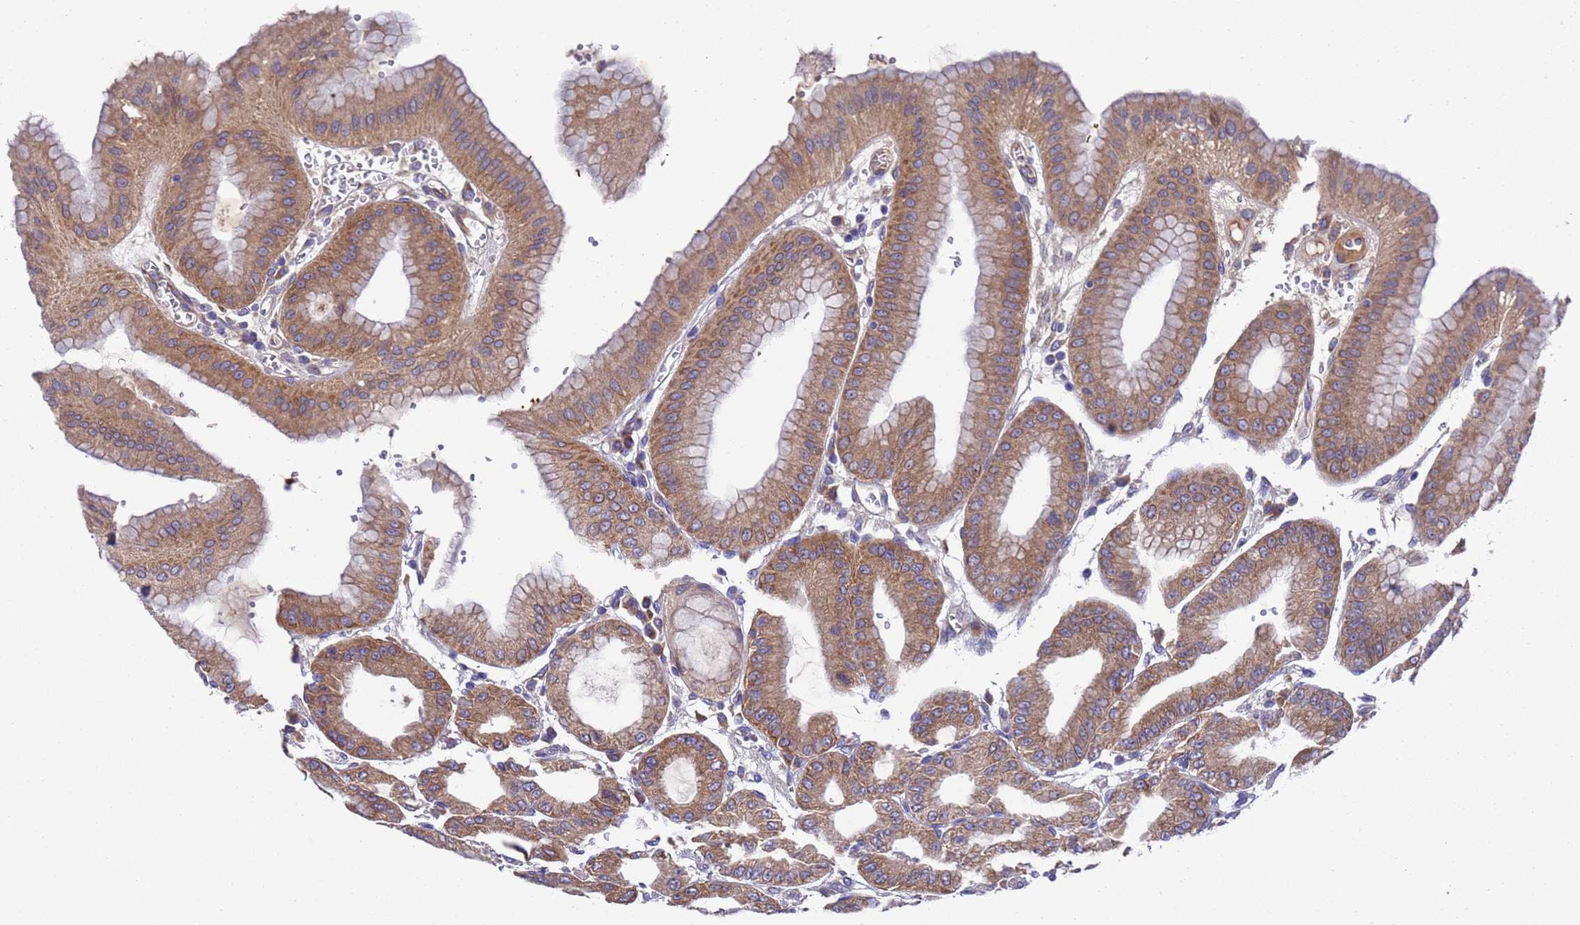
{"staining": {"intensity": "moderate", "quantity": ">75%", "location": "cytoplasmic/membranous"}, "tissue": "stomach", "cell_type": "Glandular cells", "image_type": "normal", "snomed": [{"axis": "morphology", "description": "Normal tissue, NOS"}, {"axis": "topography", "description": "Stomach, lower"}], "caption": "Immunohistochemical staining of unremarkable stomach exhibits moderate cytoplasmic/membranous protein staining in about >75% of glandular cells.", "gene": "DCAF12L1", "patient": {"sex": "male", "age": 71}}